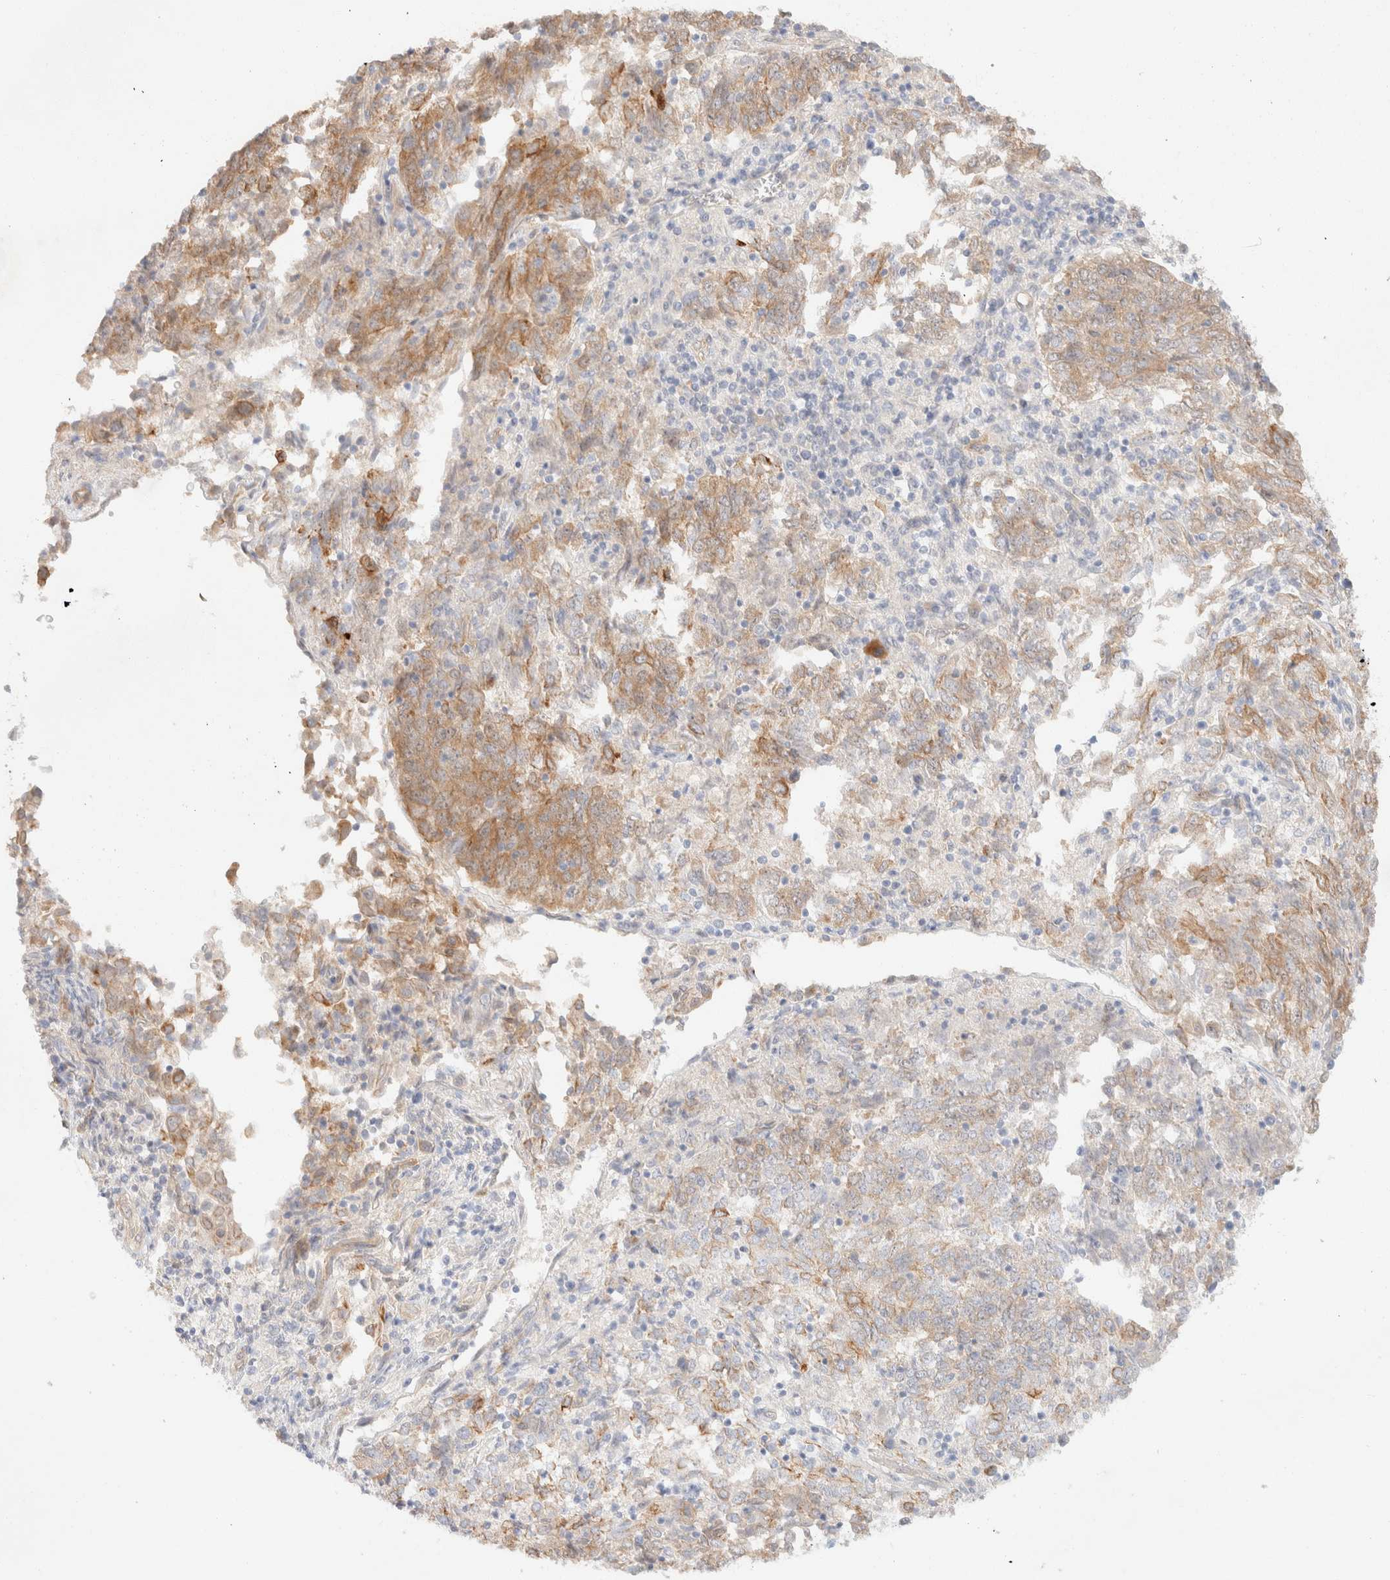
{"staining": {"intensity": "moderate", "quantity": "25%-75%", "location": "cytoplasmic/membranous"}, "tissue": "endometrial cancer", "cell_type": "Tumor cells", "image_type": "cancer", "snomed": [{"axis": "morphology", "description": "Adenocarcinoma, NOS"}, {"axis": "topography", "description": "Endometrium"}], "caption": "Human endometrial cancer stained with a protein marker displays moderate staining in tumor cells.", "gene": "CSNK1E", "patient": {"sex": "female", "age": 80}}